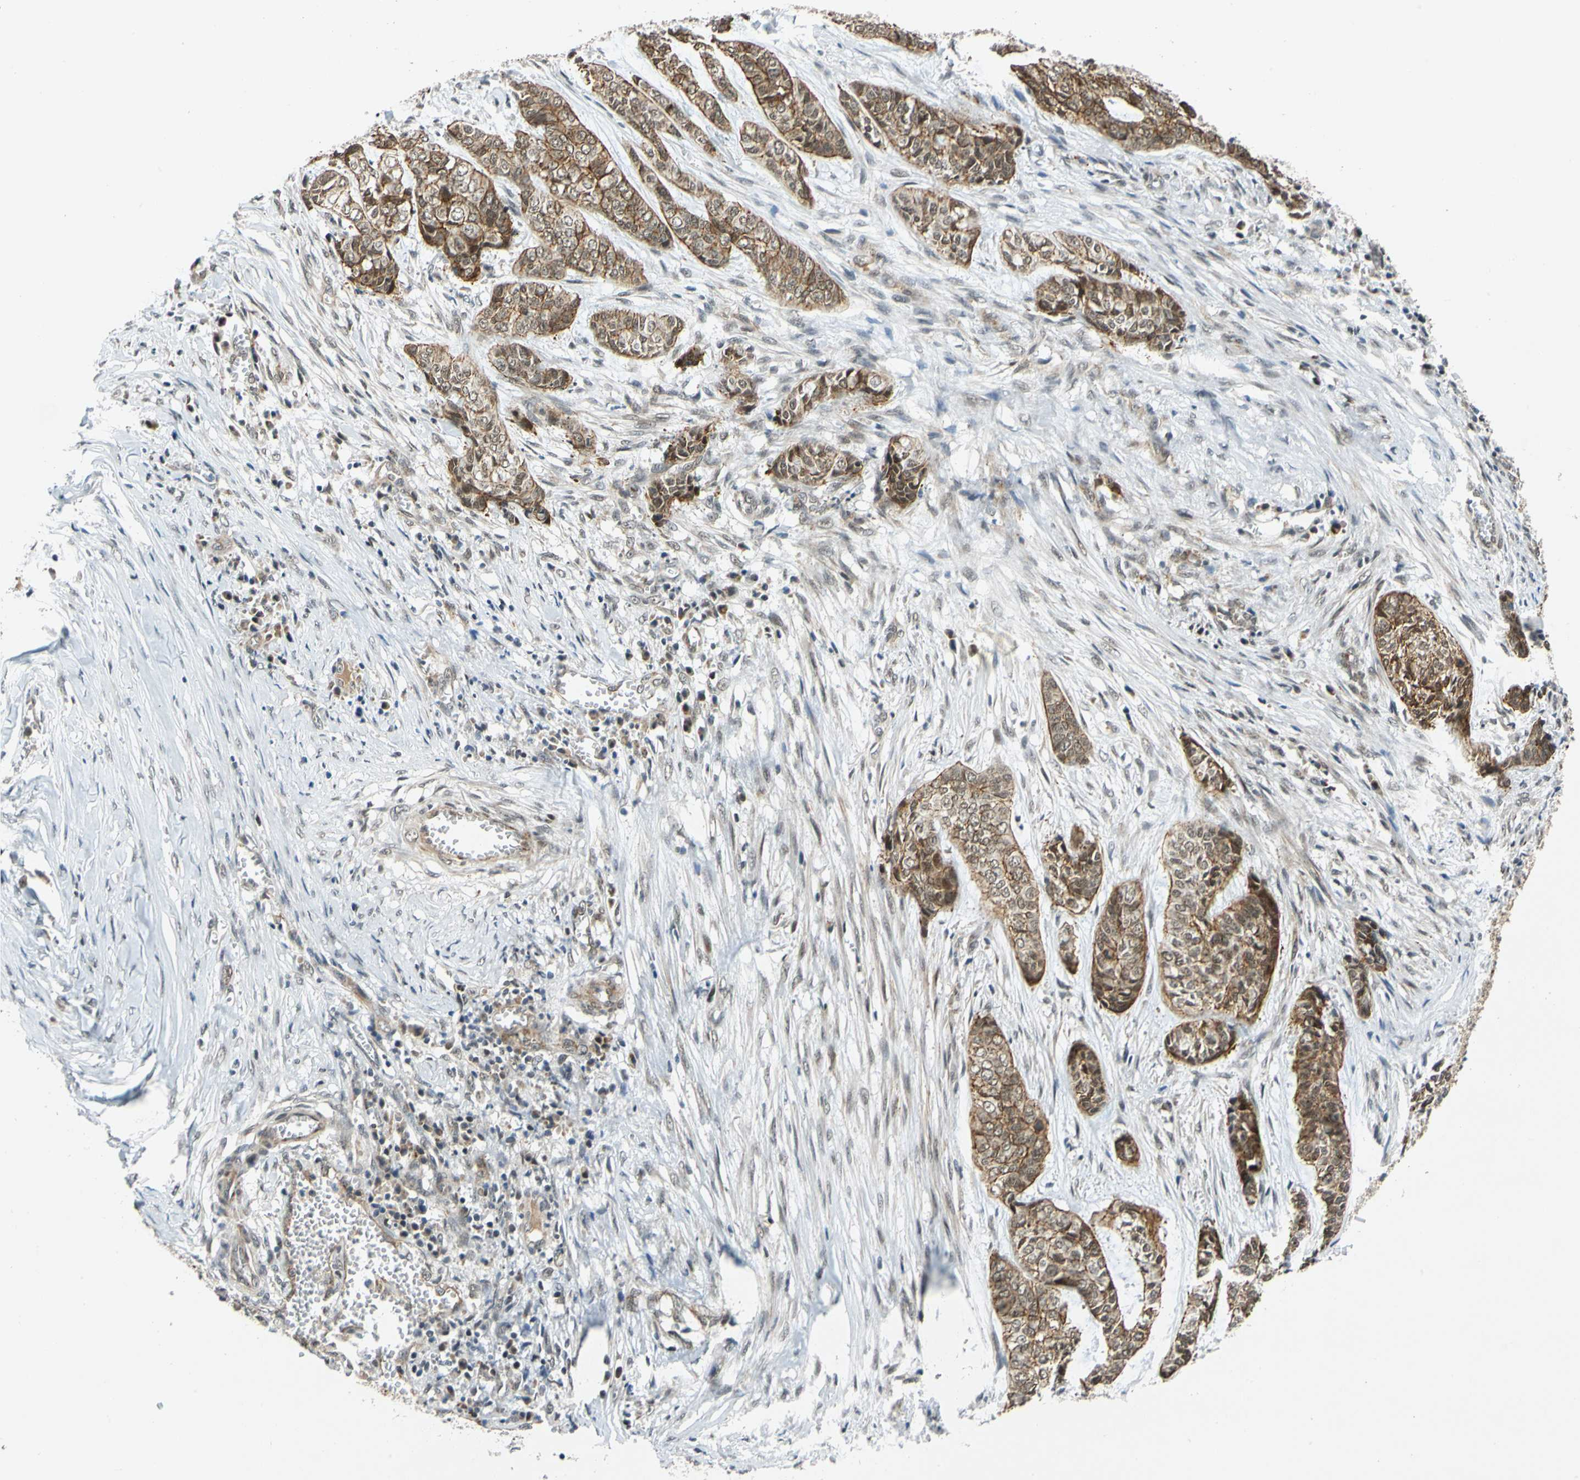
{"staining": {"intensity": "strong", "quantity": ">75%", "location": "cytoplasmic/membranous"}, "tissue": "skin cancer", "cell_type": "Tumor cells", "image_type": "cancer", "snomed": [{"axis": "morphology", "description": "Basal cell carcinoma"}, {"axis": "topography", "description": "Skin"}], "caption": "Skin basal cell carcinoma was stained to show a protein in brown. There is high levels of strong cytoplasmic/membranous staining in about >75% of tumor cells. Nuclei are stained in blue.", "gene": "POGZ", "patient": {"sex": "female", "age": 64}}